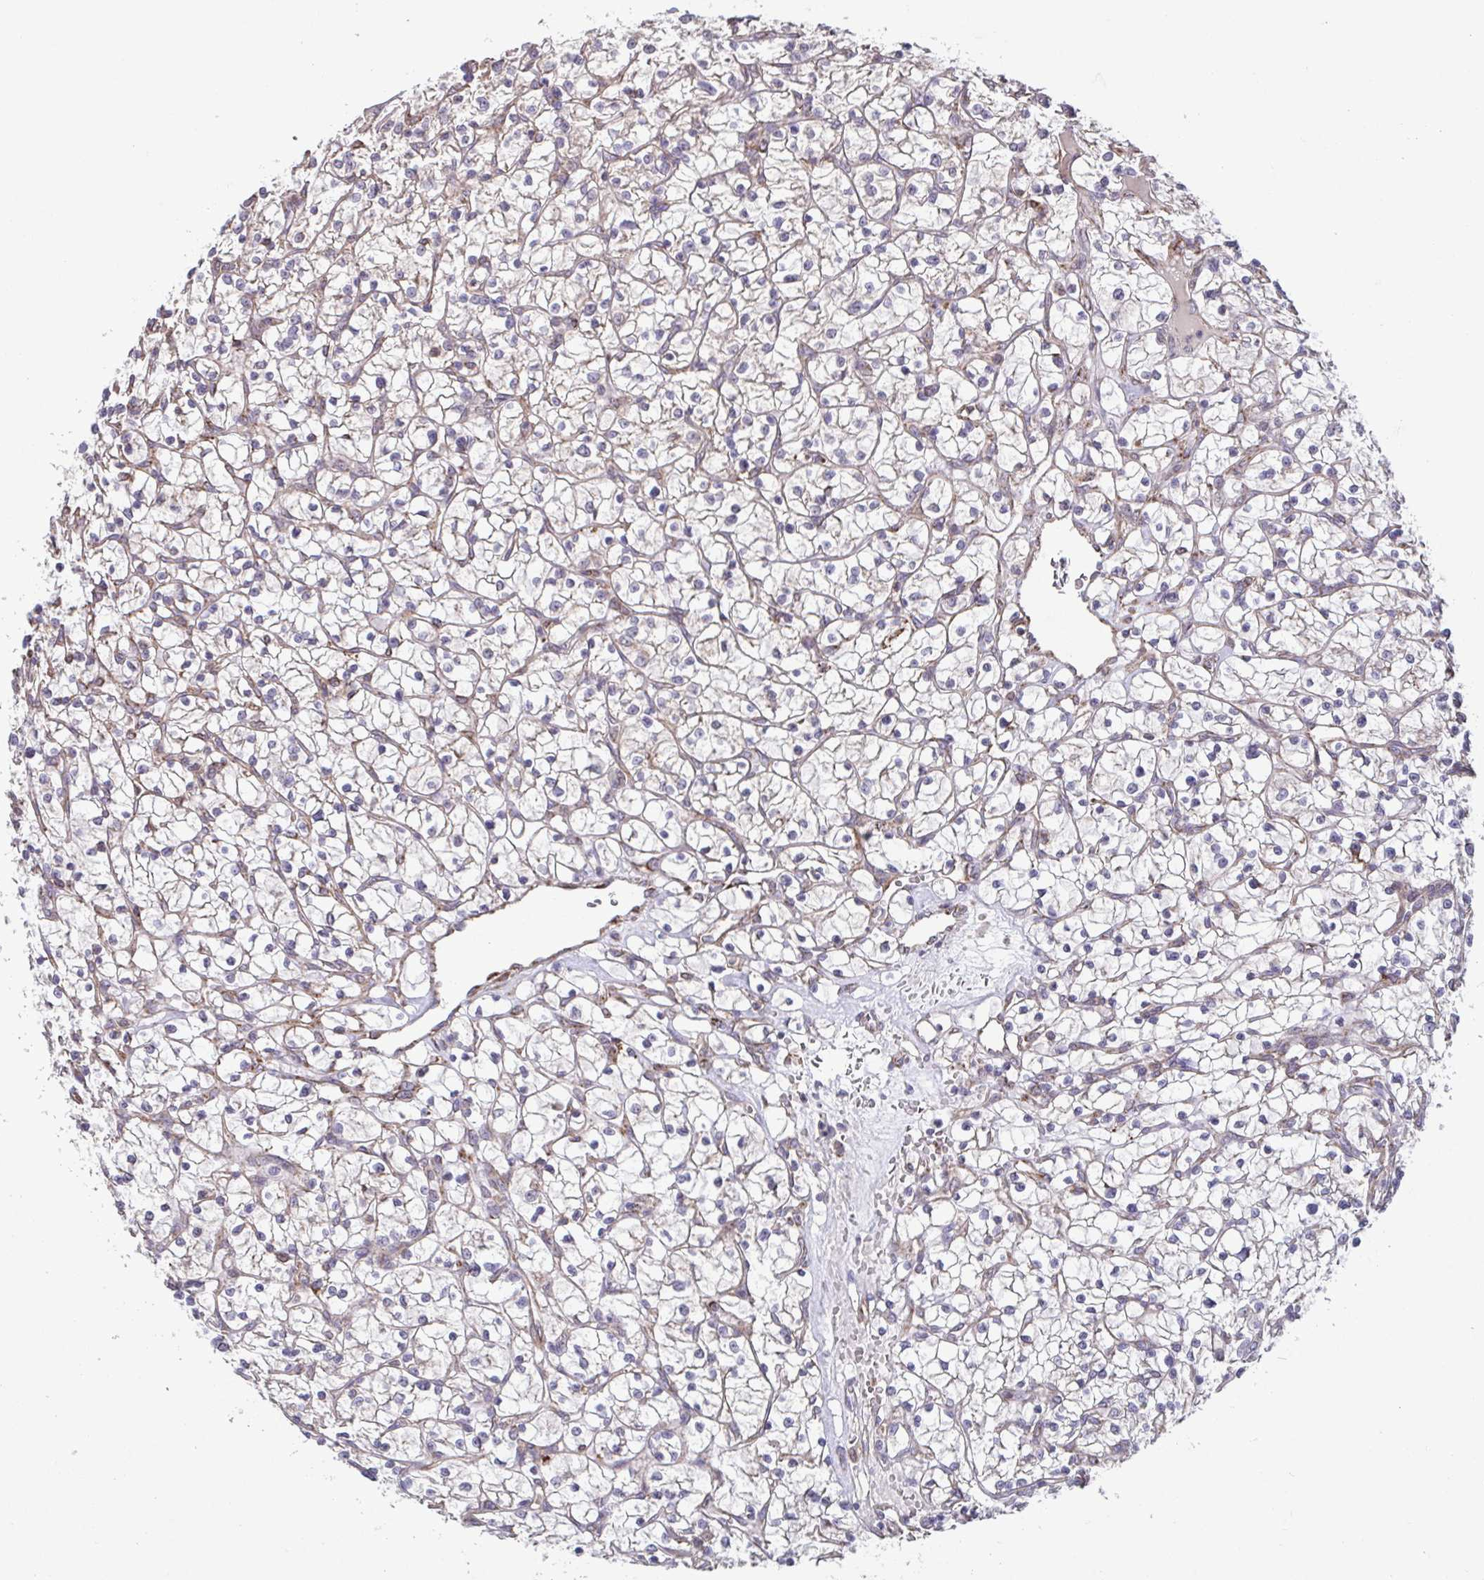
{"staining": {"intensity": "weak", "quantity": "<25%", "location": "cytoplasmic/membranous"}, "tissue": "renal cancer", "cell_type": "Tumor cells", "image_type": "cancer", "snomed": [{"axis": "morphology", "description": "Adenocarcinoma, NOS"}, {"axis": "topography", "description": "Kidney"}], "caption": "Immunohistochemistry micrograph of renal adenocarcinoma stained for a protein (brown), which reveals no expression in tumor cells. Brightfield microscopy of immunohistochemistry (IHC) stained with DAB (brown) and hematoxylin (blue), captured at high magnification.", "gene": "DIP2B", "patient": {"sex": "female", "age": 64}}